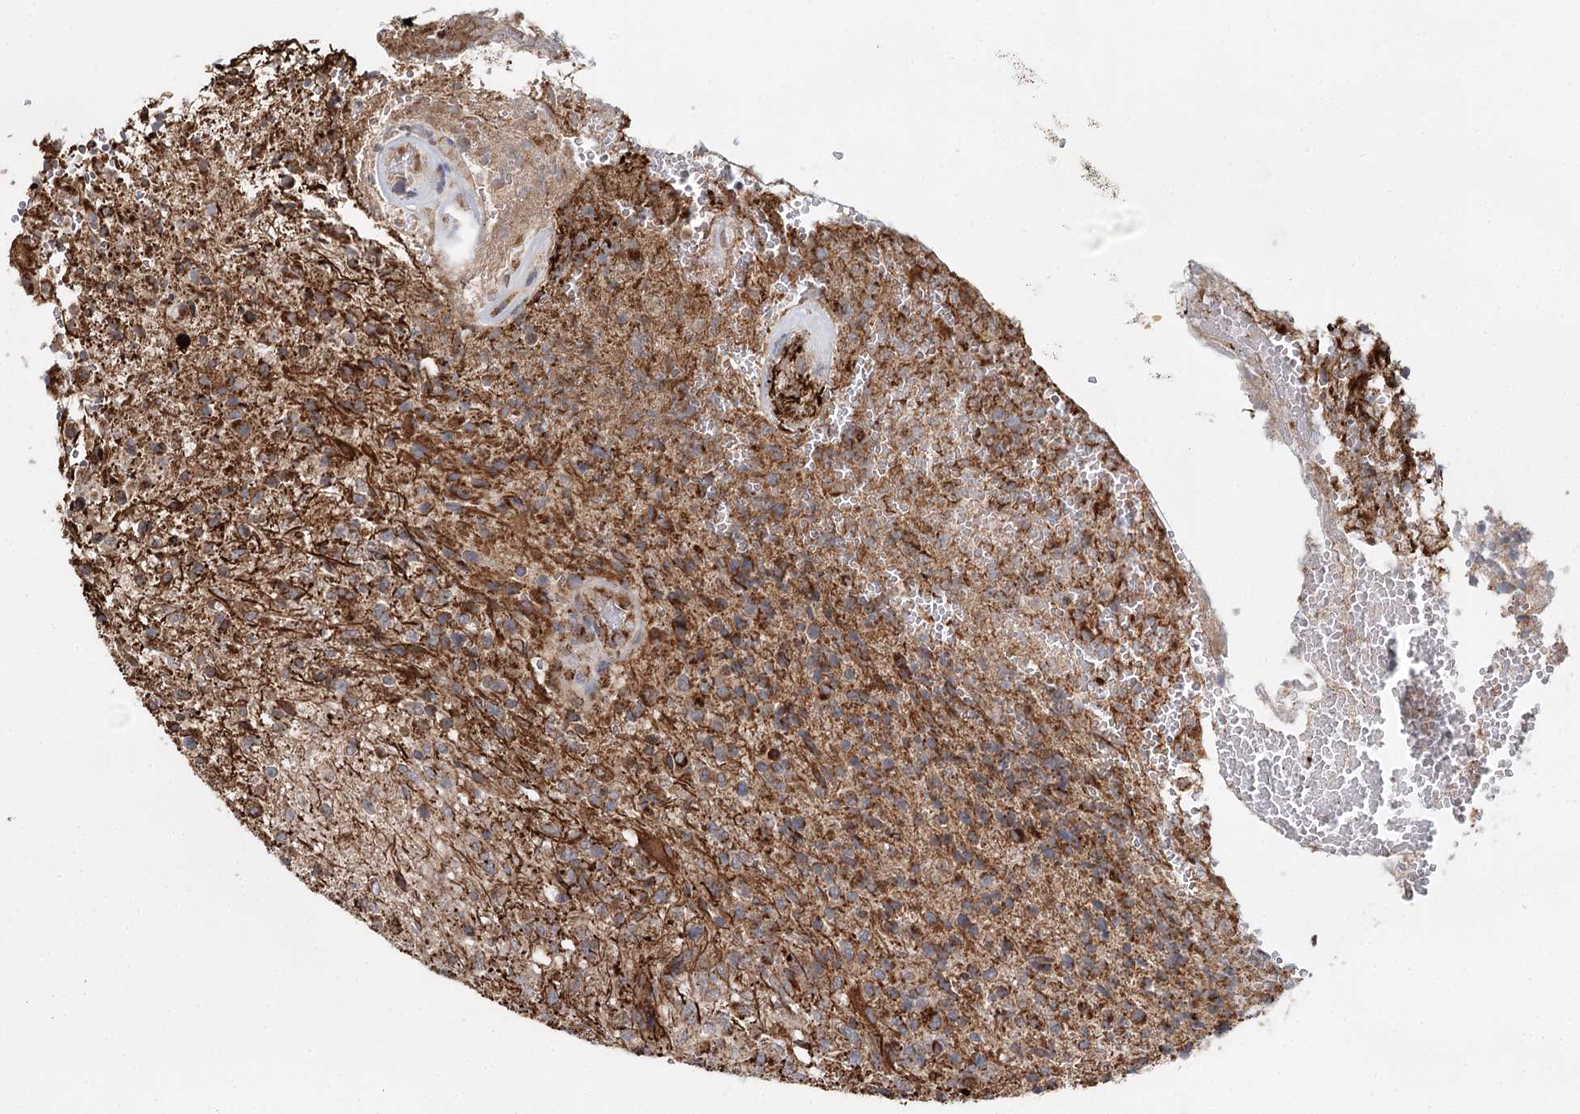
{"staining": {"intensity": "moderate", "quantity": "25%-75%", "location": "cytoplasmic/membranous"}, "tissue": "glioma", "cell_type": "Tumor cells", "image_type": "cancer", "snomed": [{"axis": "morphology", "description": "Glioma, malignant, High grade"}, {"axis": "topography", "description": "Brain"}], "caption": "Approximately 25%-75% of tumor cells in malignant glioma (high-grade) exhibit moderate cytoplasmic/membranous protein staining as visualized by brown immunohistochemical staining.", "gene": "APH1A", "patient": {"sex": "male", "age": 56}}